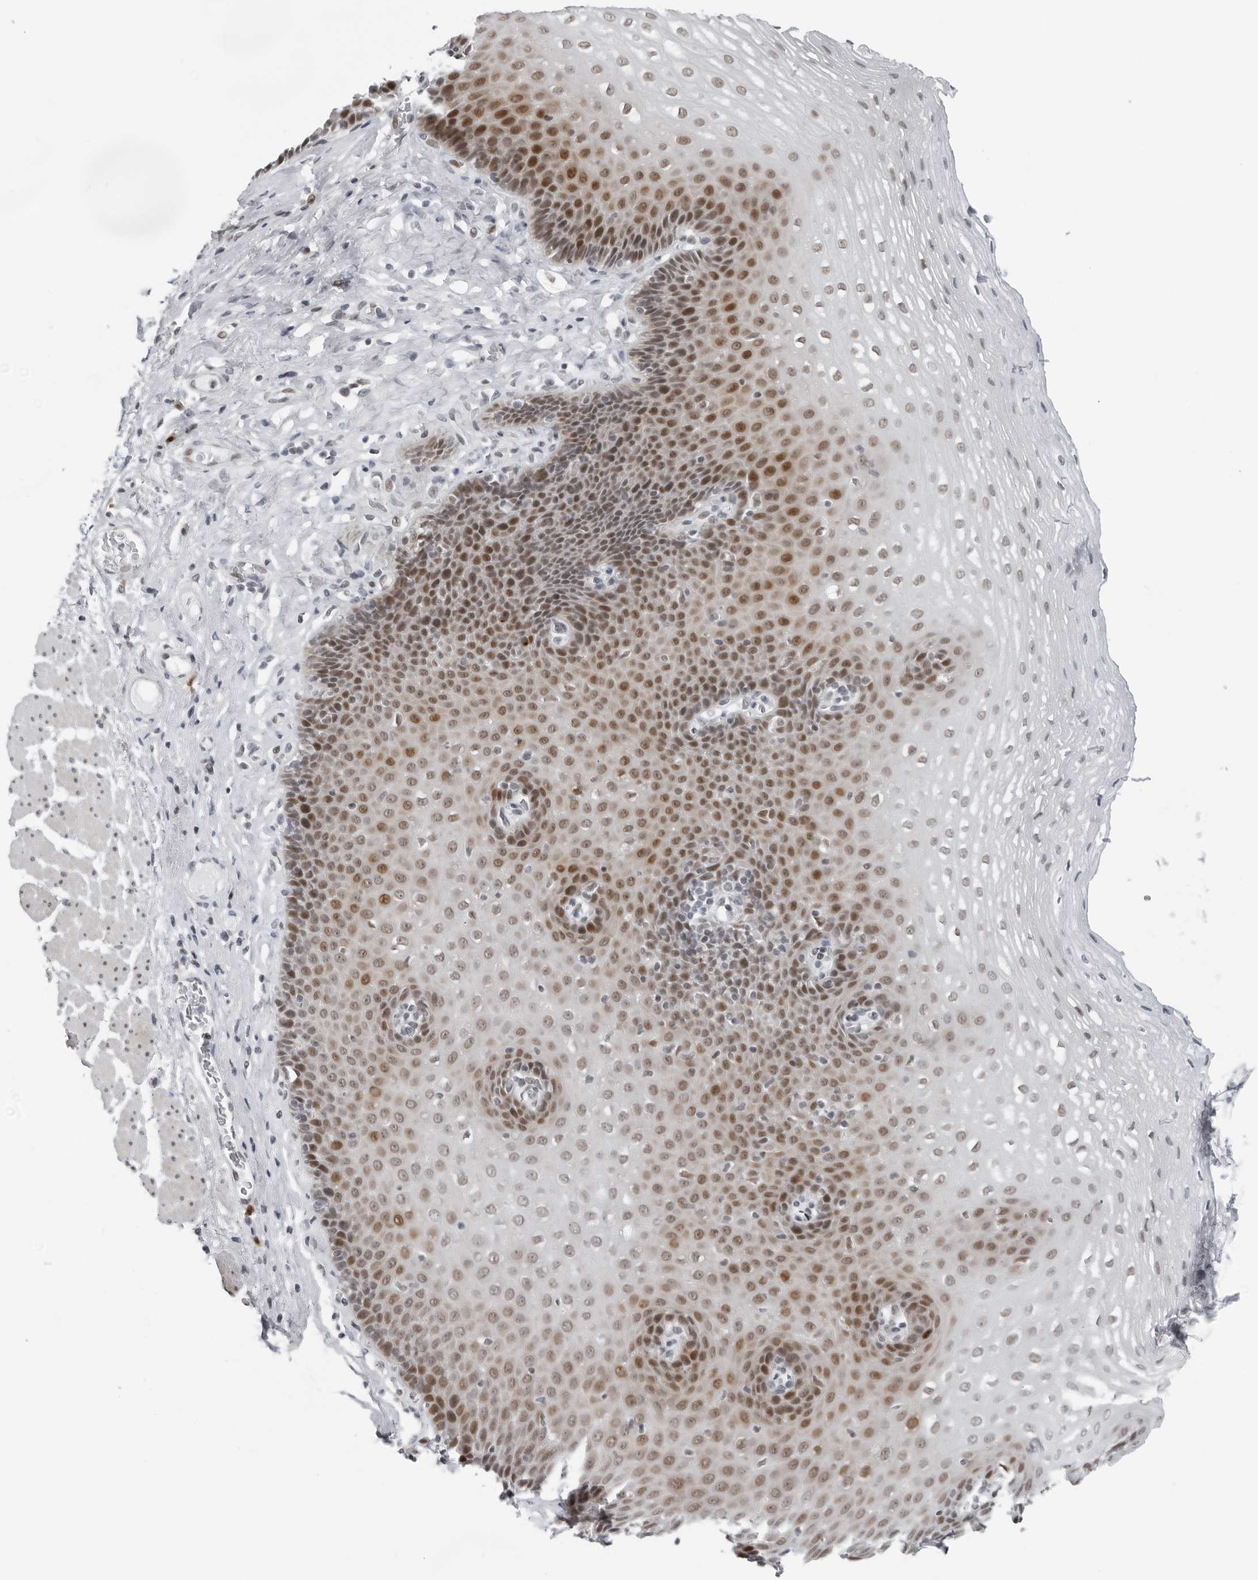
{"staining": {"intensity": "moderate", "quantity": "25%-75%", "location": "nuclear"}, "tissue": "esophagus", "cell_type": "Squamous epithelial cells", "image_type": "normal", "snomed": [{"axis": "morphology", "description": "Normal tissue, NOS"}, {"axis": "topography", "description": "Esophagus"}], "caption": "About 25%-75% of squamous epithelial cells in unremarkable human esophagus display moderate nuclear protein positivity as visualized by brown immunohistochemical staining.", "gene": "PPP1R42", "patient": {"sex": "female", "age": 66}}